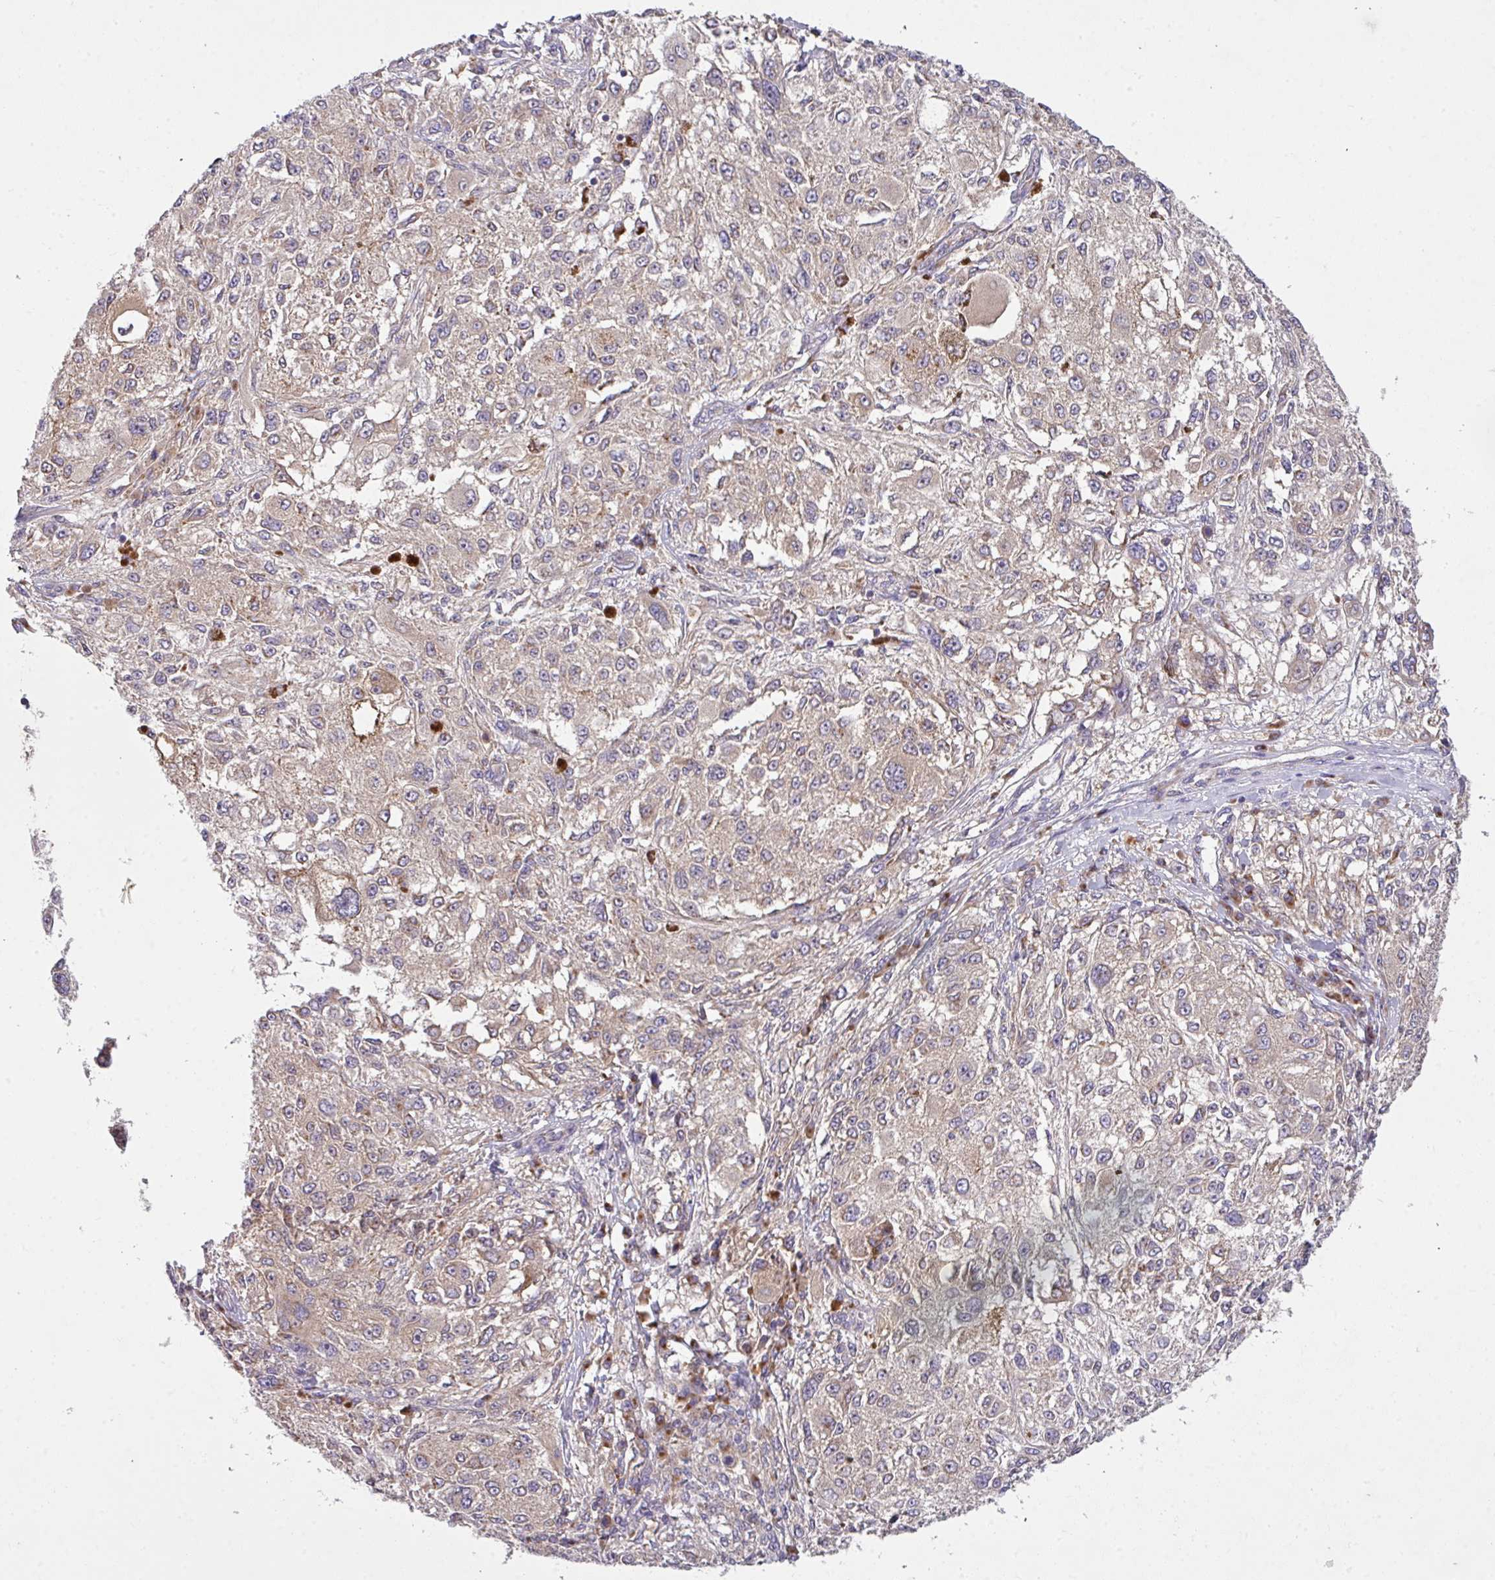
{"staining": {"intensity": "moderate", "quantity": "<25%", "location": "cytoplasmic/membranous"}, "tissue": "melanoma", "cell_type": "Tumor cells", "image_type": "cancer", "snomed": [{"axis": "morphology", "description": "Necrosis, NOS"}, {"axis": "morphology", "description": "Malignant melanoma, NOS"}, {"axis": "topography", "description": "Skin"}], "caption": "A photomicrograph of malignant melanoma stained for a protein shows moderate cytoplasmic/membranous brown staining in tumor cells.", "gene": "VTI1A", "patient": {"sex": "female", "age": 87}}